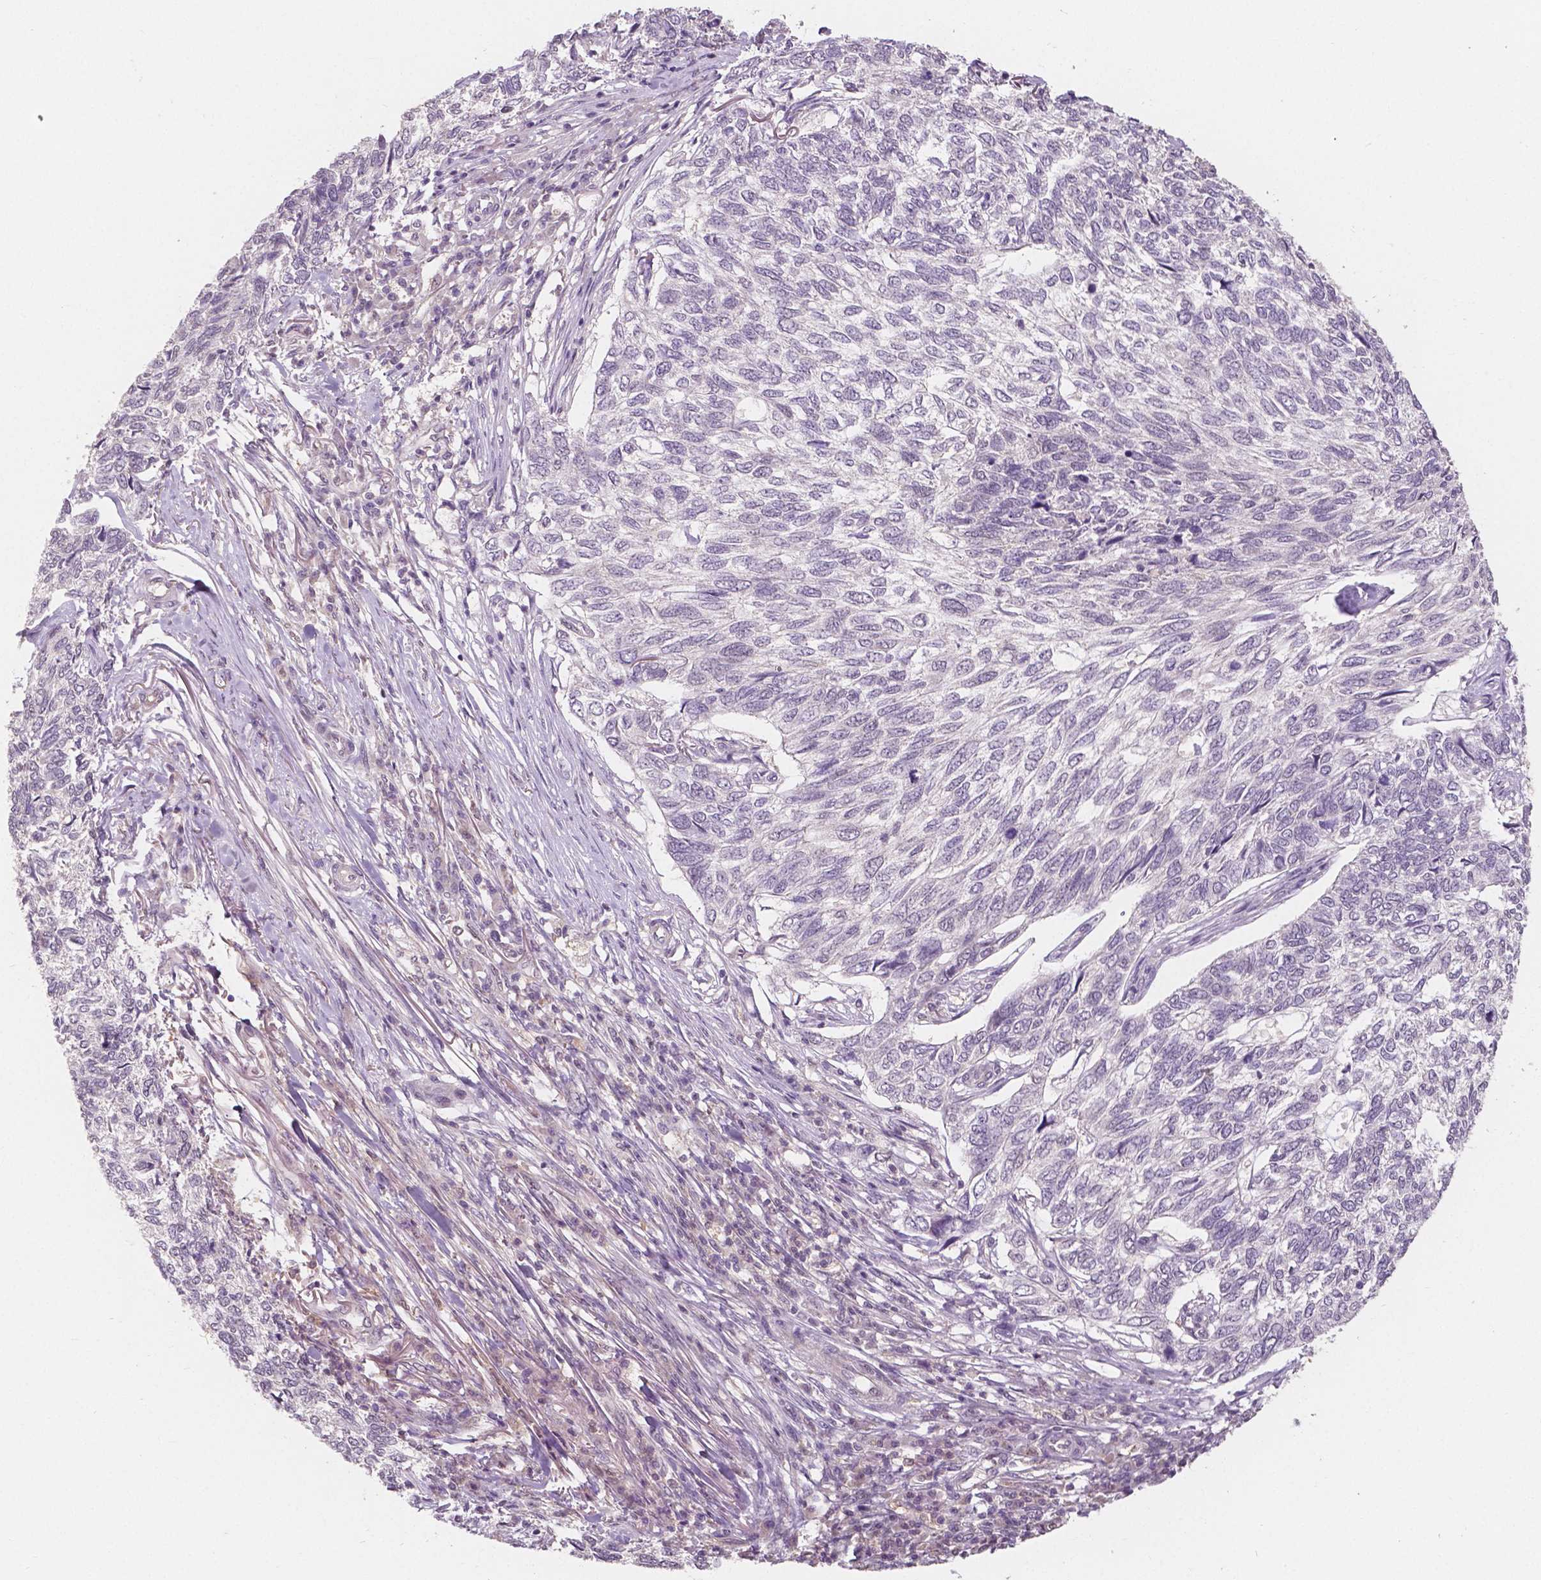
{"staining": {"intensity": "negative", "quantity": "none", "location": "none"}, "tissue": "skin cancer", "cell_type": "Tumor cells", "image_type": "cancer", "snomed": [{"axis": "morphology", "description": "Basal cell carcinoma"}, {"axis": "topography", "description": "Skin"}], "caption": "An image of skin cancer stained for a protein exhibits no brown staining in tumor cells.", "gene": "NAPRT", "patient": {"sex": "female", "age": 65}}